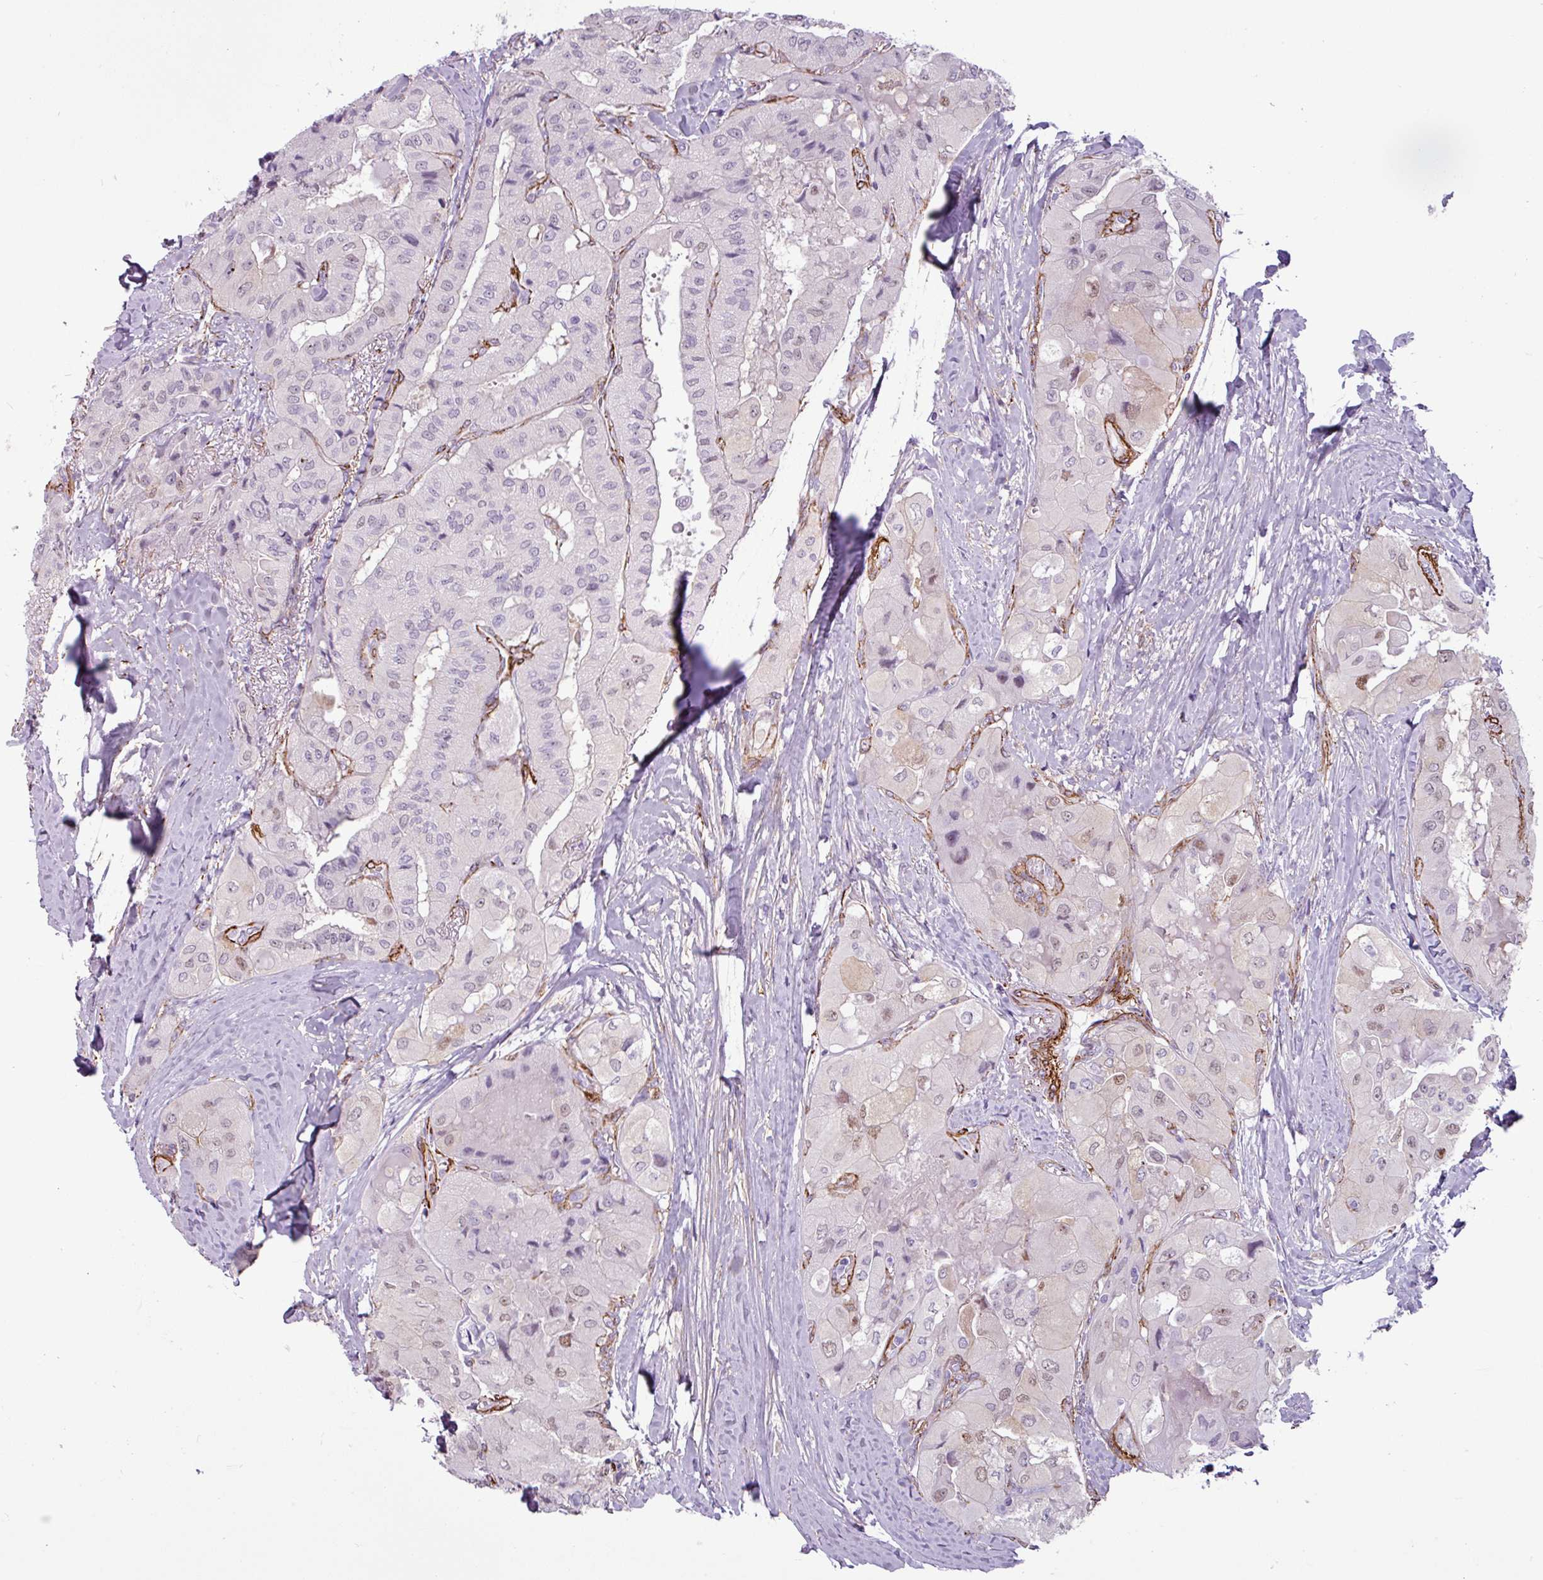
{"staining": {"intensity": "weak", "quantity": "<25%", "location": "nuclear"}, "tissue": "thyroid cancer", "cell_type": "Tumor cells", "image_type": "cancer", "snomed": [{"axis": "morphology", "description": "Normal tissue, NOS"}, {"axis": "morphology", "description": "Papillary adenocarcinoma, NOS"}, {"axis": "topography", "description": "Thyroid gland"}], "caption": "There is no significant staining in tumor cells of thyroid papillary adenocarcinoma.", "gene": "ATP10A", "patient": {"sex": "female", "age": 59}}